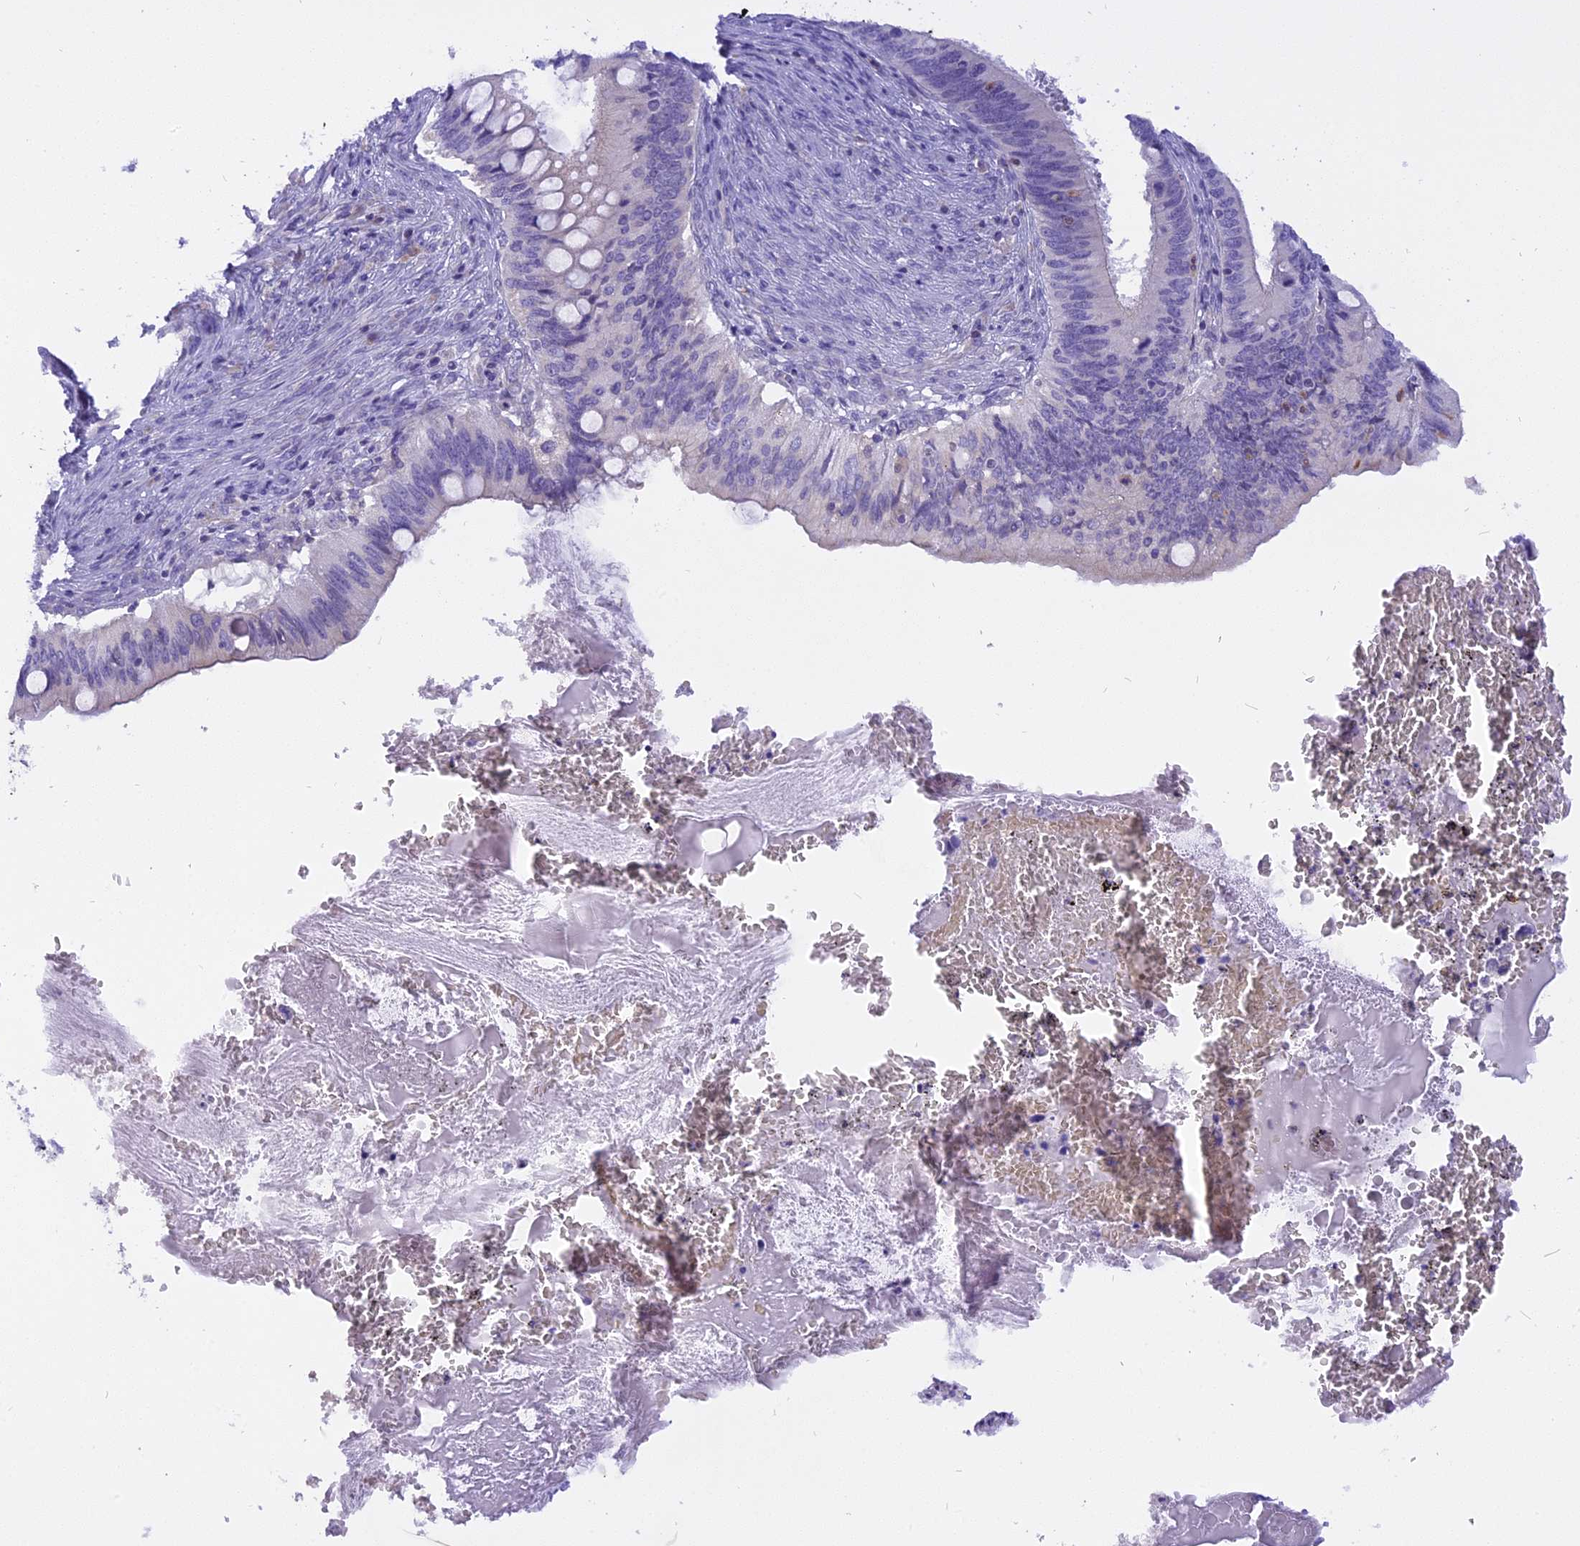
{"staining": {"intensity": "negative", "quantity": "none", "location": "none"}, "tissue": "cervical cancer", "cell_type": "Tumor cells", "image_type": "cancer", "snomed": [{"axis": "morphology", "description": "Adenocarcinoma, NOS"}, {"axis": "topography", "description": "Cervix"}], "caption": "A histopathology image of cervical cancer (adenocarcinoma) stained for a protein exhibits no brown staining in tumor cells.", "gene": "TRIM3", "patient": {"sex": "female", "age": 42}}